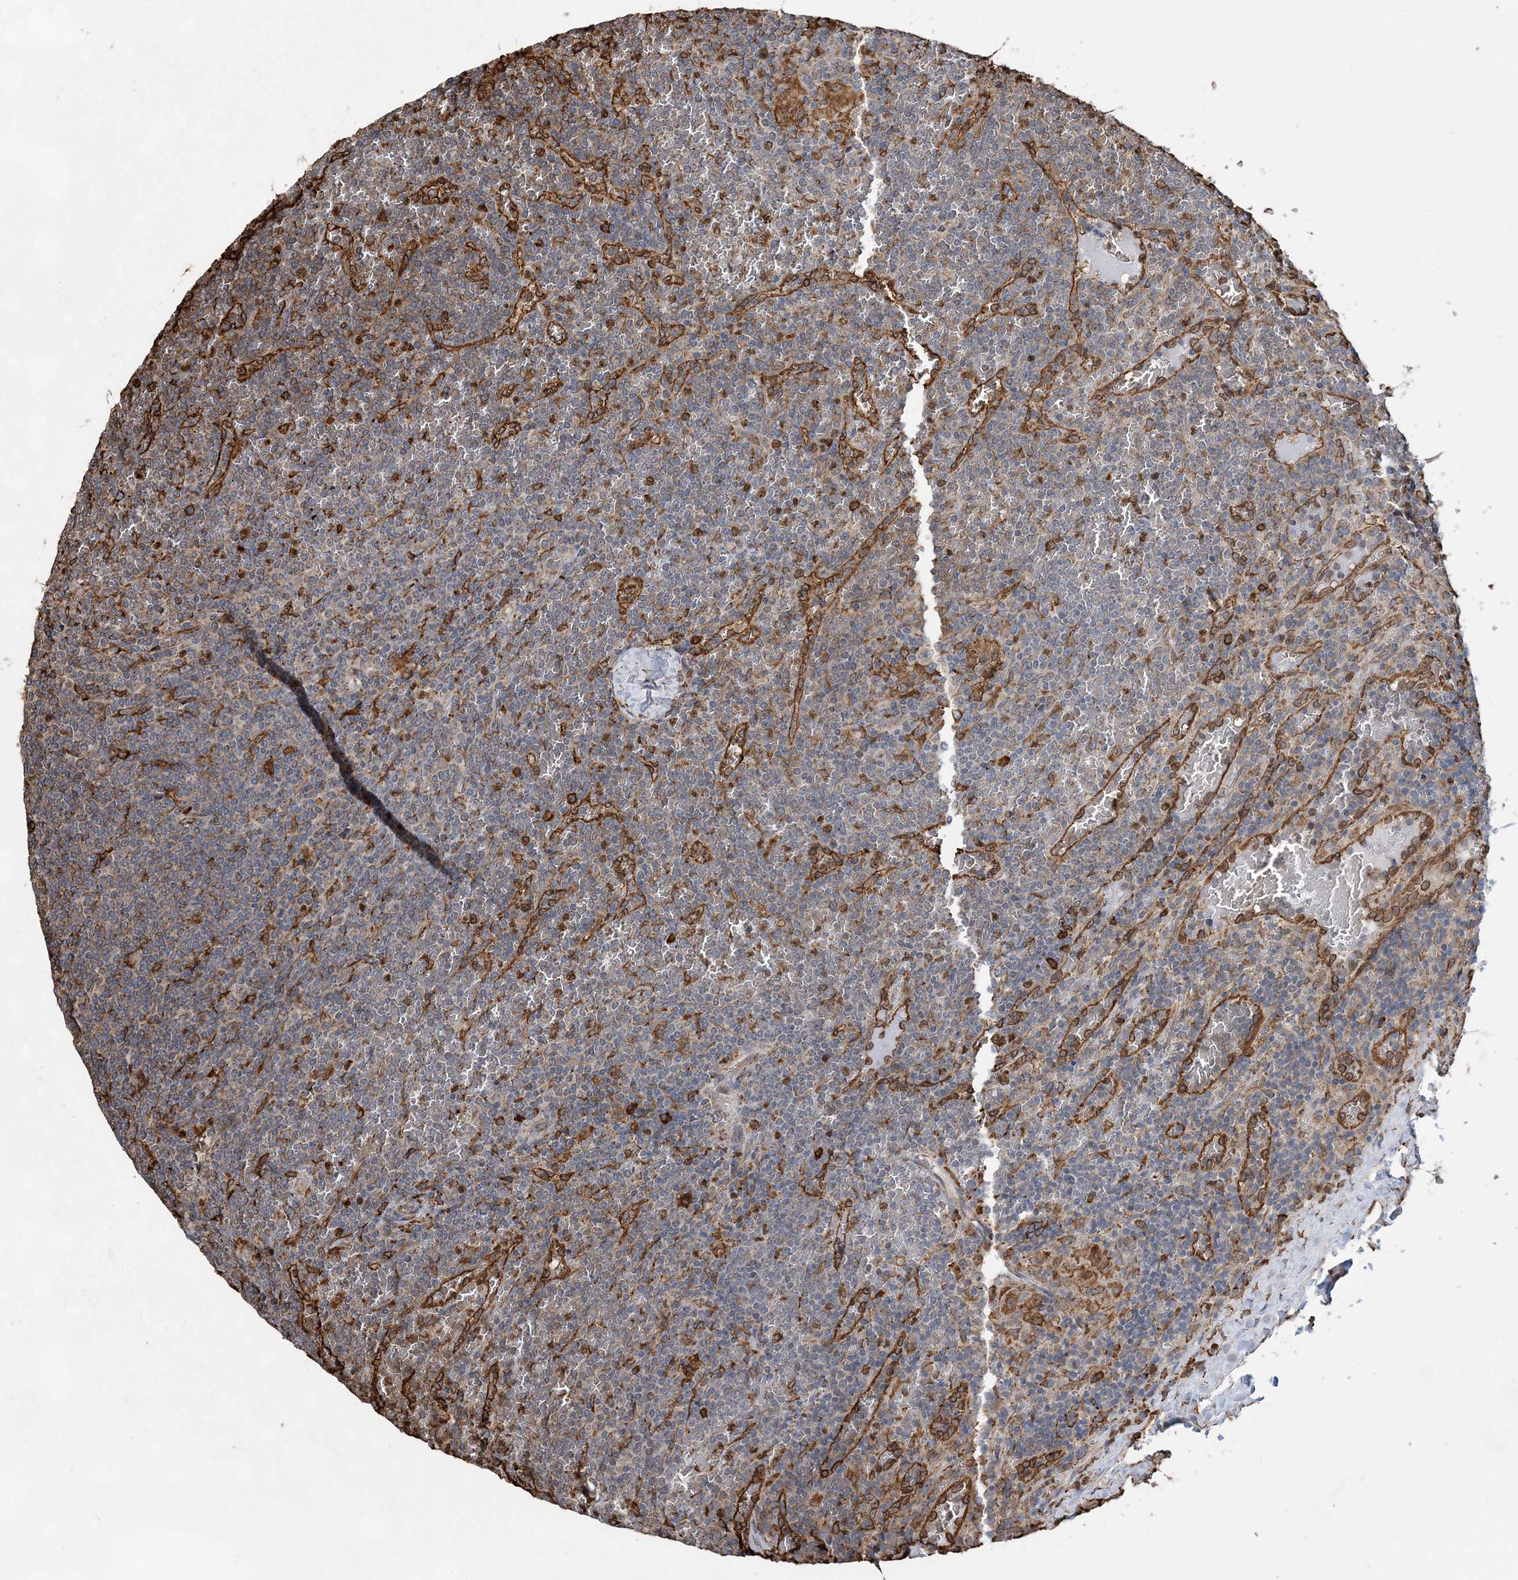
{"staining": {"intensity": "negative", "quantity": "none", "location": "none"}, "tissue": "lymphoma", "cell_type": "Tumor cells", "image_type": "cancer", "snomed": [{"axis": "morphology", "description": "Malignant lymphoma, non-Hodgkin's type, Low grade"}, {"axis": "topography", "description": "Spleen"}], "caption": "High magnification brightfield microscopy of lymphoma stained with DAB (brown) and counterstained with hematoxylin (blue): tumor cells show no significant staining.", "gene": "WDR12", "patient": {"sex": "female", "age": 19}}